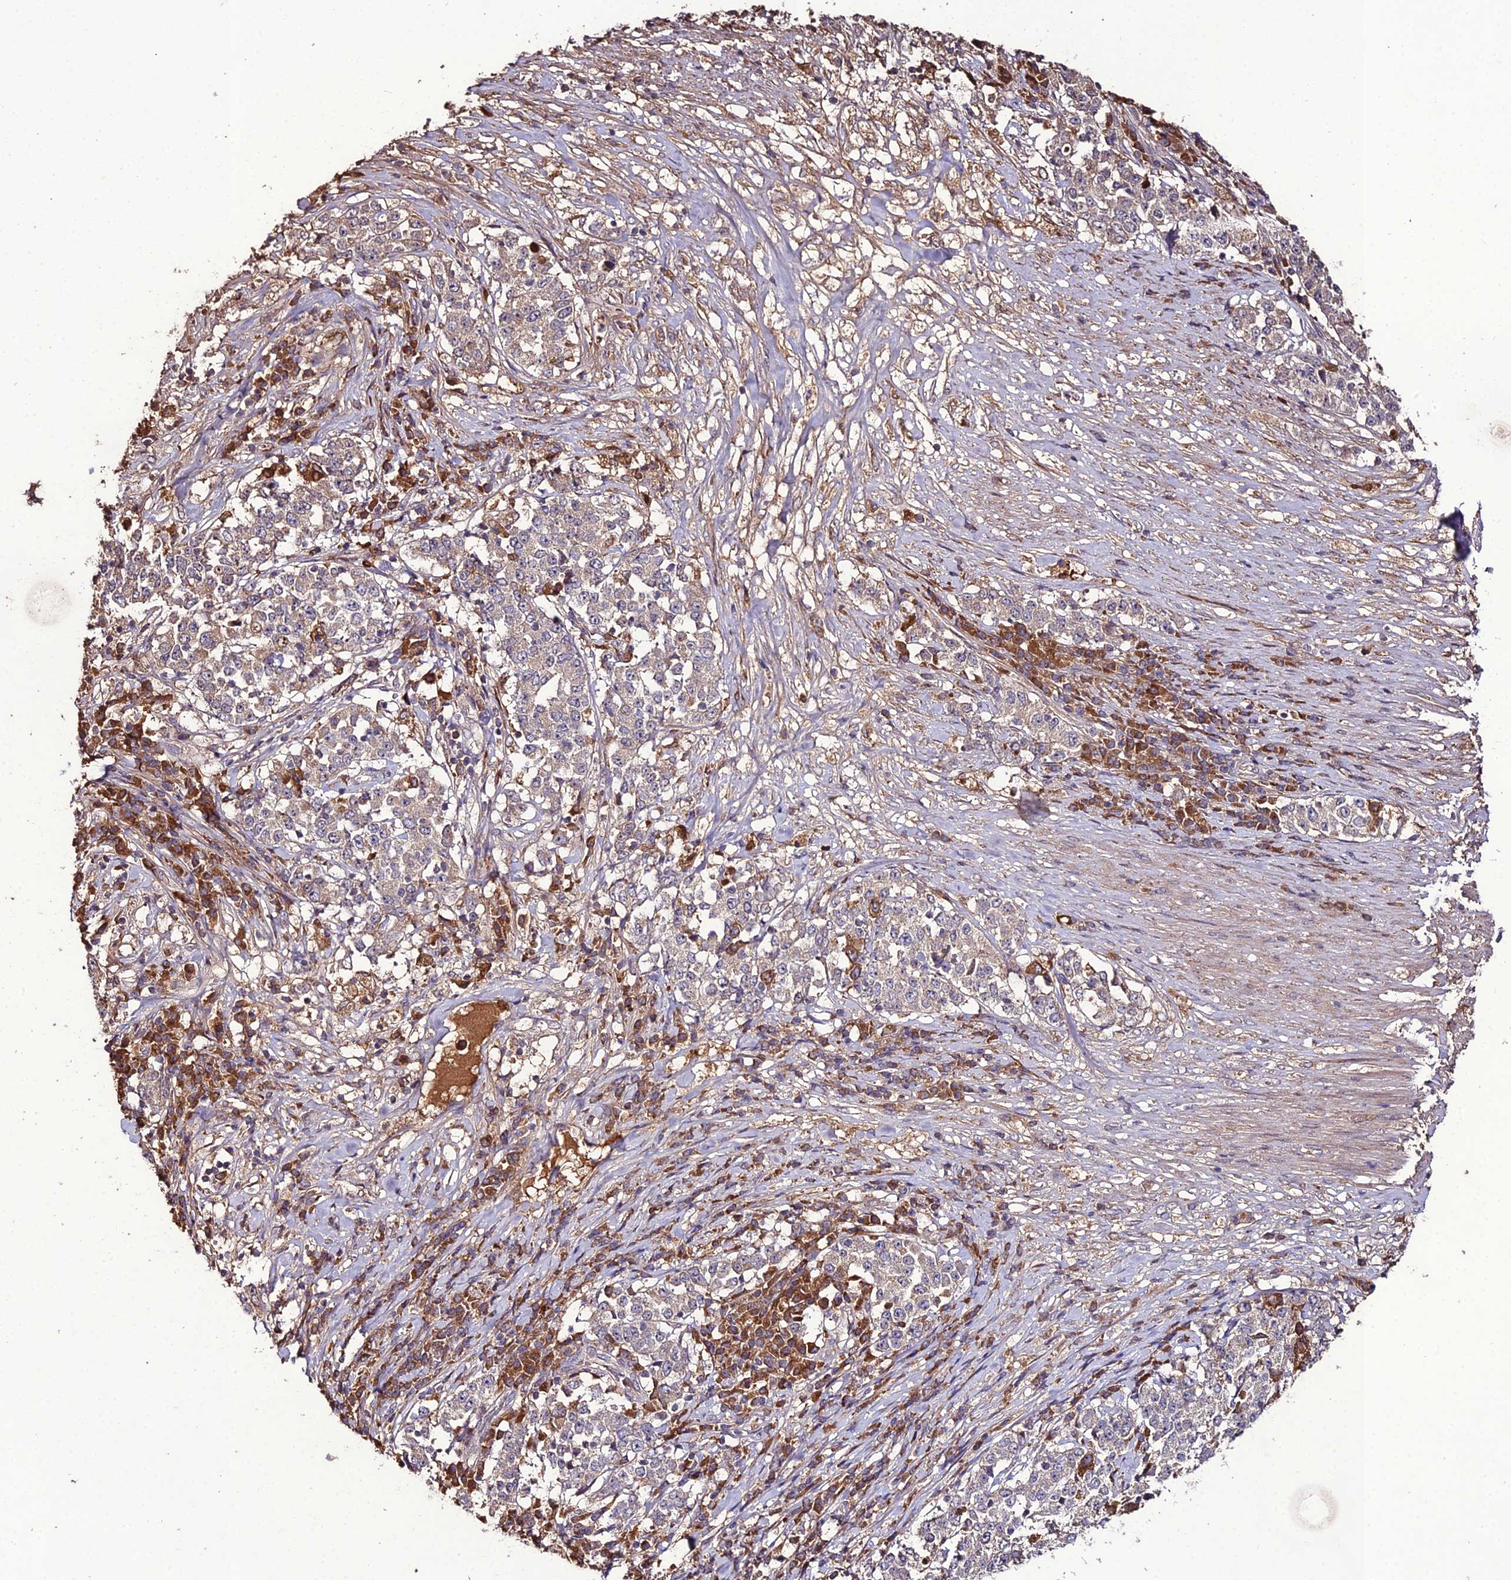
{"staining": {"intensity": "weak", "quantity": "<25%", "location": "cytoplasmic/membranous"}, "tissue": "stomach cancer", "cell_type": "Tumor cells", "image_type": "cancer", "snomed": [{"axis": "morphology", "description": "Adenocarcinoma, NOS"}, {"axis": "topography", "description": "Stomach"}], "caption": "There is no significant staining in tumor cells of adenocarcinoma (stomach).", "gene": "KCTD16", "patient": {"sex": "male", "age": 59}}